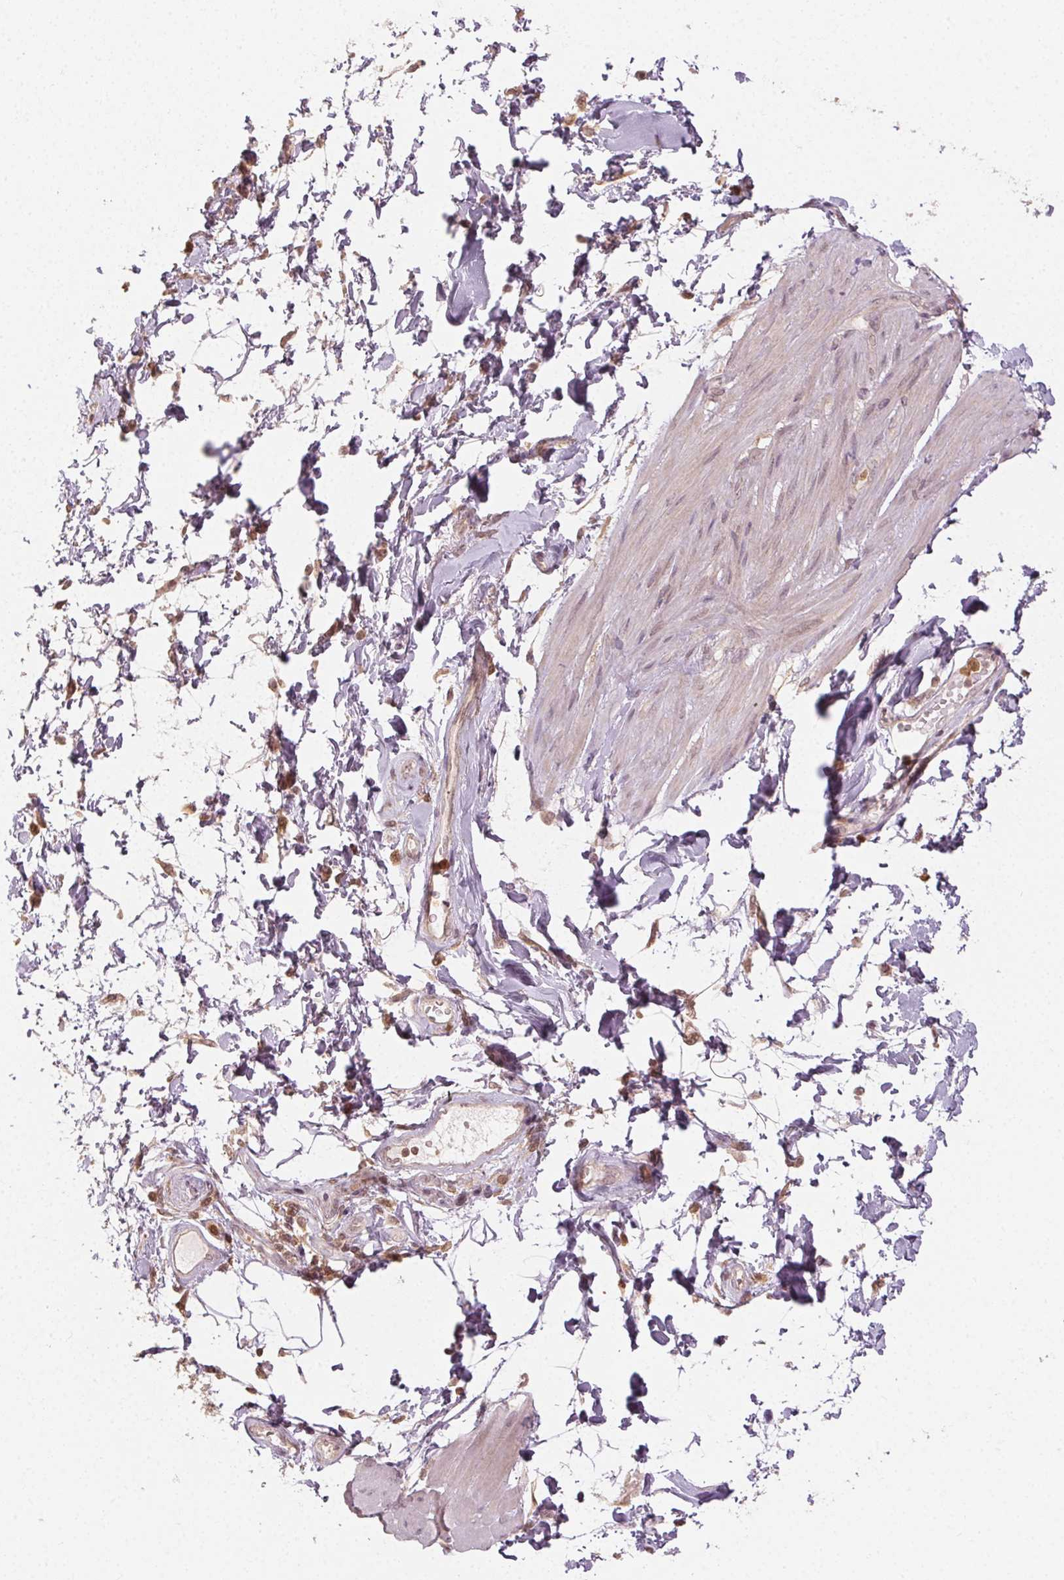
{"staining": {"intensity": "weak", "quantity": "<25%", "location": "cytoplasmic/membranous,nuclear"}, "tissue": "adipose tissue", "cell_type": "Adipocytes", "image_type": "normal", "snomed": [{"axis": "morphology", "description": "Normal tissue, NOS"}, {"axis": "topography", "description": "Urinary bladder"}, {"axis": "topography", "description": "Peripheral nerve tissue"}], "caption": "DAB (3,3'-diaminobenzidine) immunohistochemical staining of unremarkable human adipose tissue reveals no significant expression in adipocytes. (DAB (3,3'-diaminobenzidine) immunohistochemistry (IHC) visualized using brightfield microscopy, high magnification).", "gene": "MAPK14", "patient": {"sex": "female", "age": 60}}